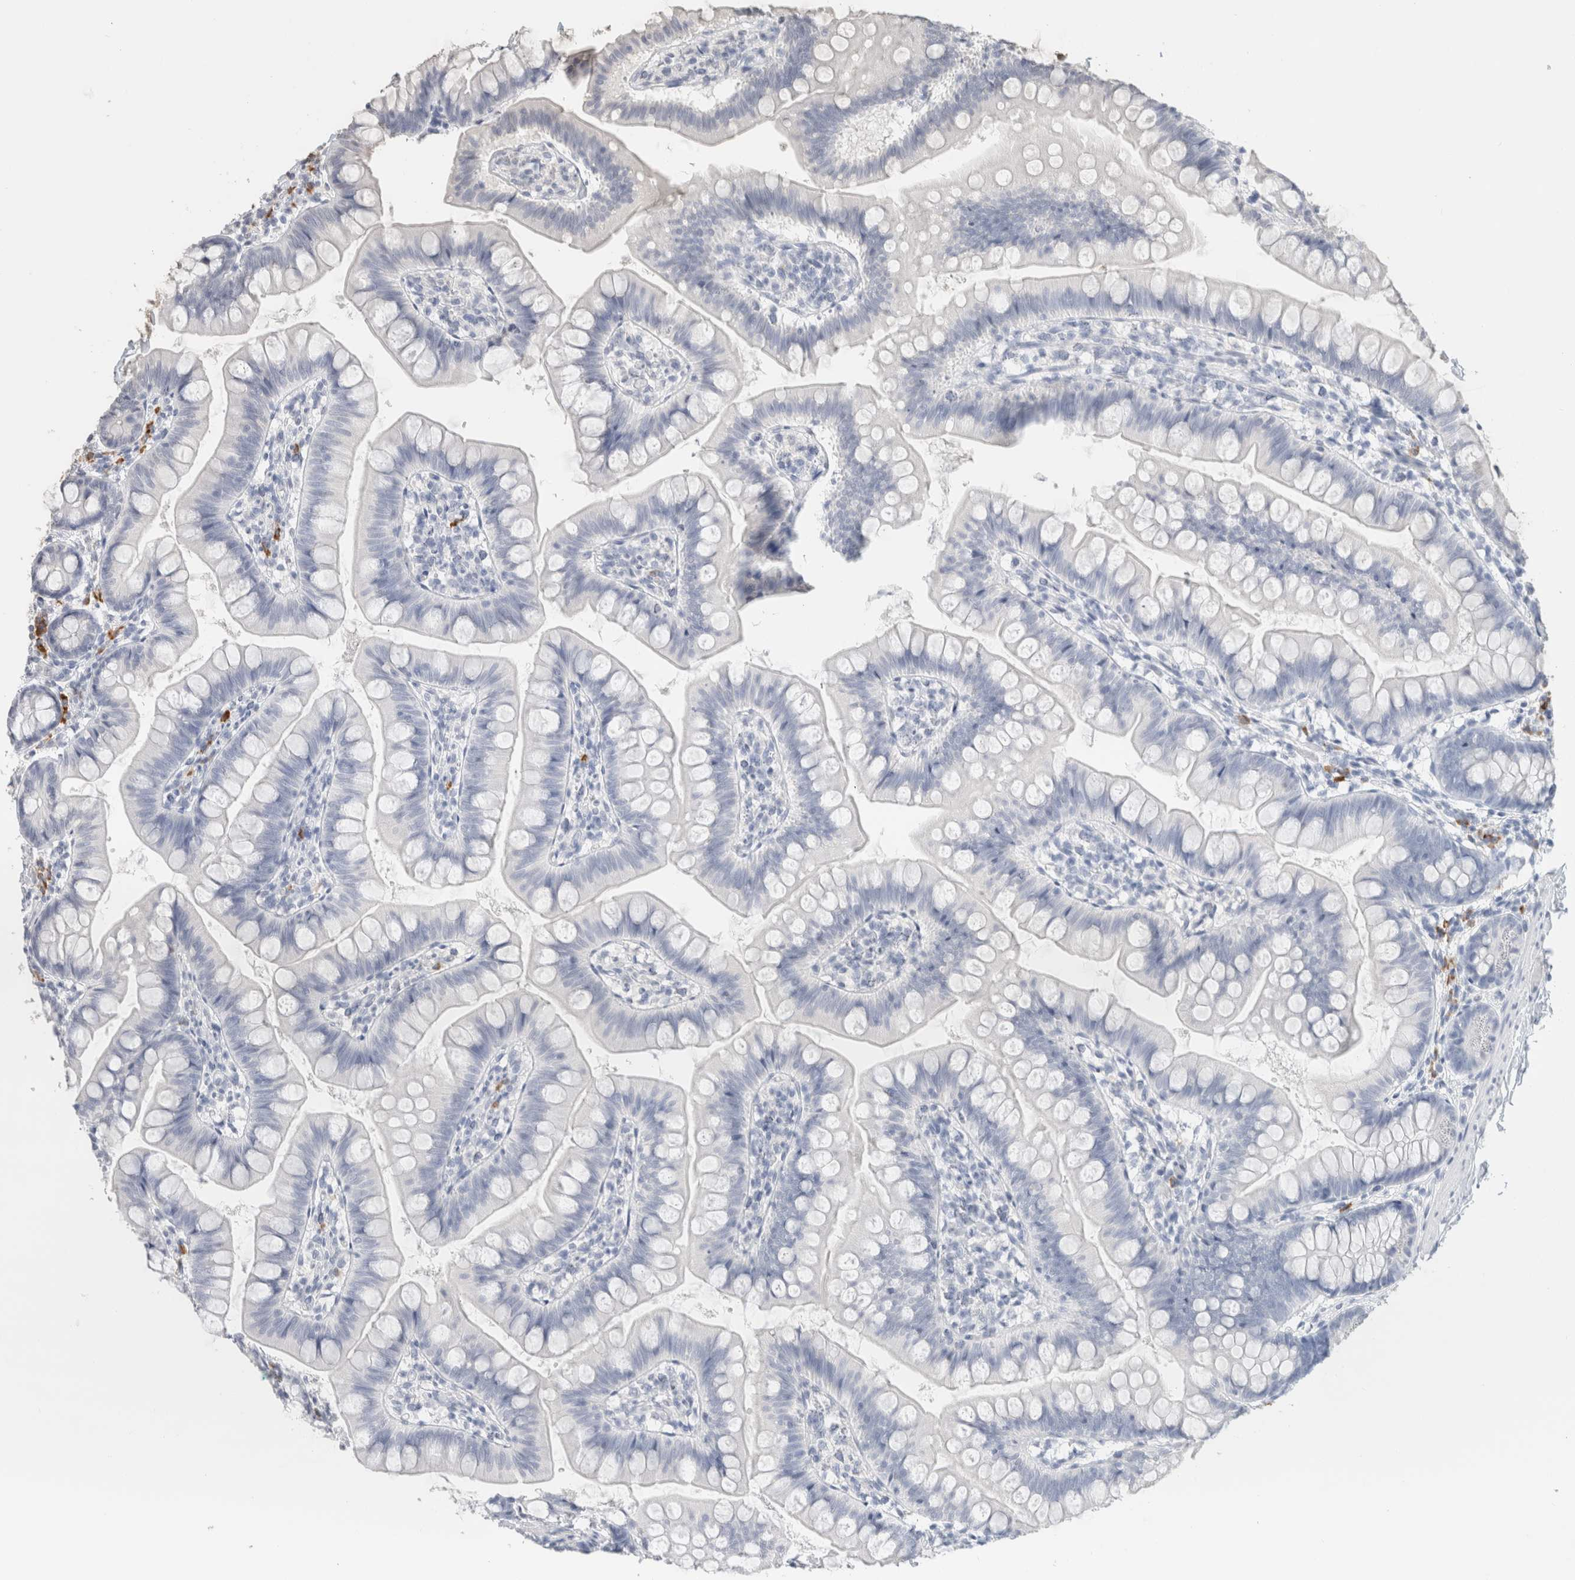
{"staining": {"intensity": "negative", "quantity": "none", "location": "none"}, "tissue": "small intestine", "cell_type": "Glandular cells", "image_type": "normal", "snomed": [{"axis": "morphology", "description": "Normal tissue, NOS"}, {"axis": "topography", "description": "Small intestine"}], "caption": "IHC of normal human small intestine demonstrates no expression in glandular cells.", "gene": "CD80", "patient": {"sex": "male", "age": 7}}